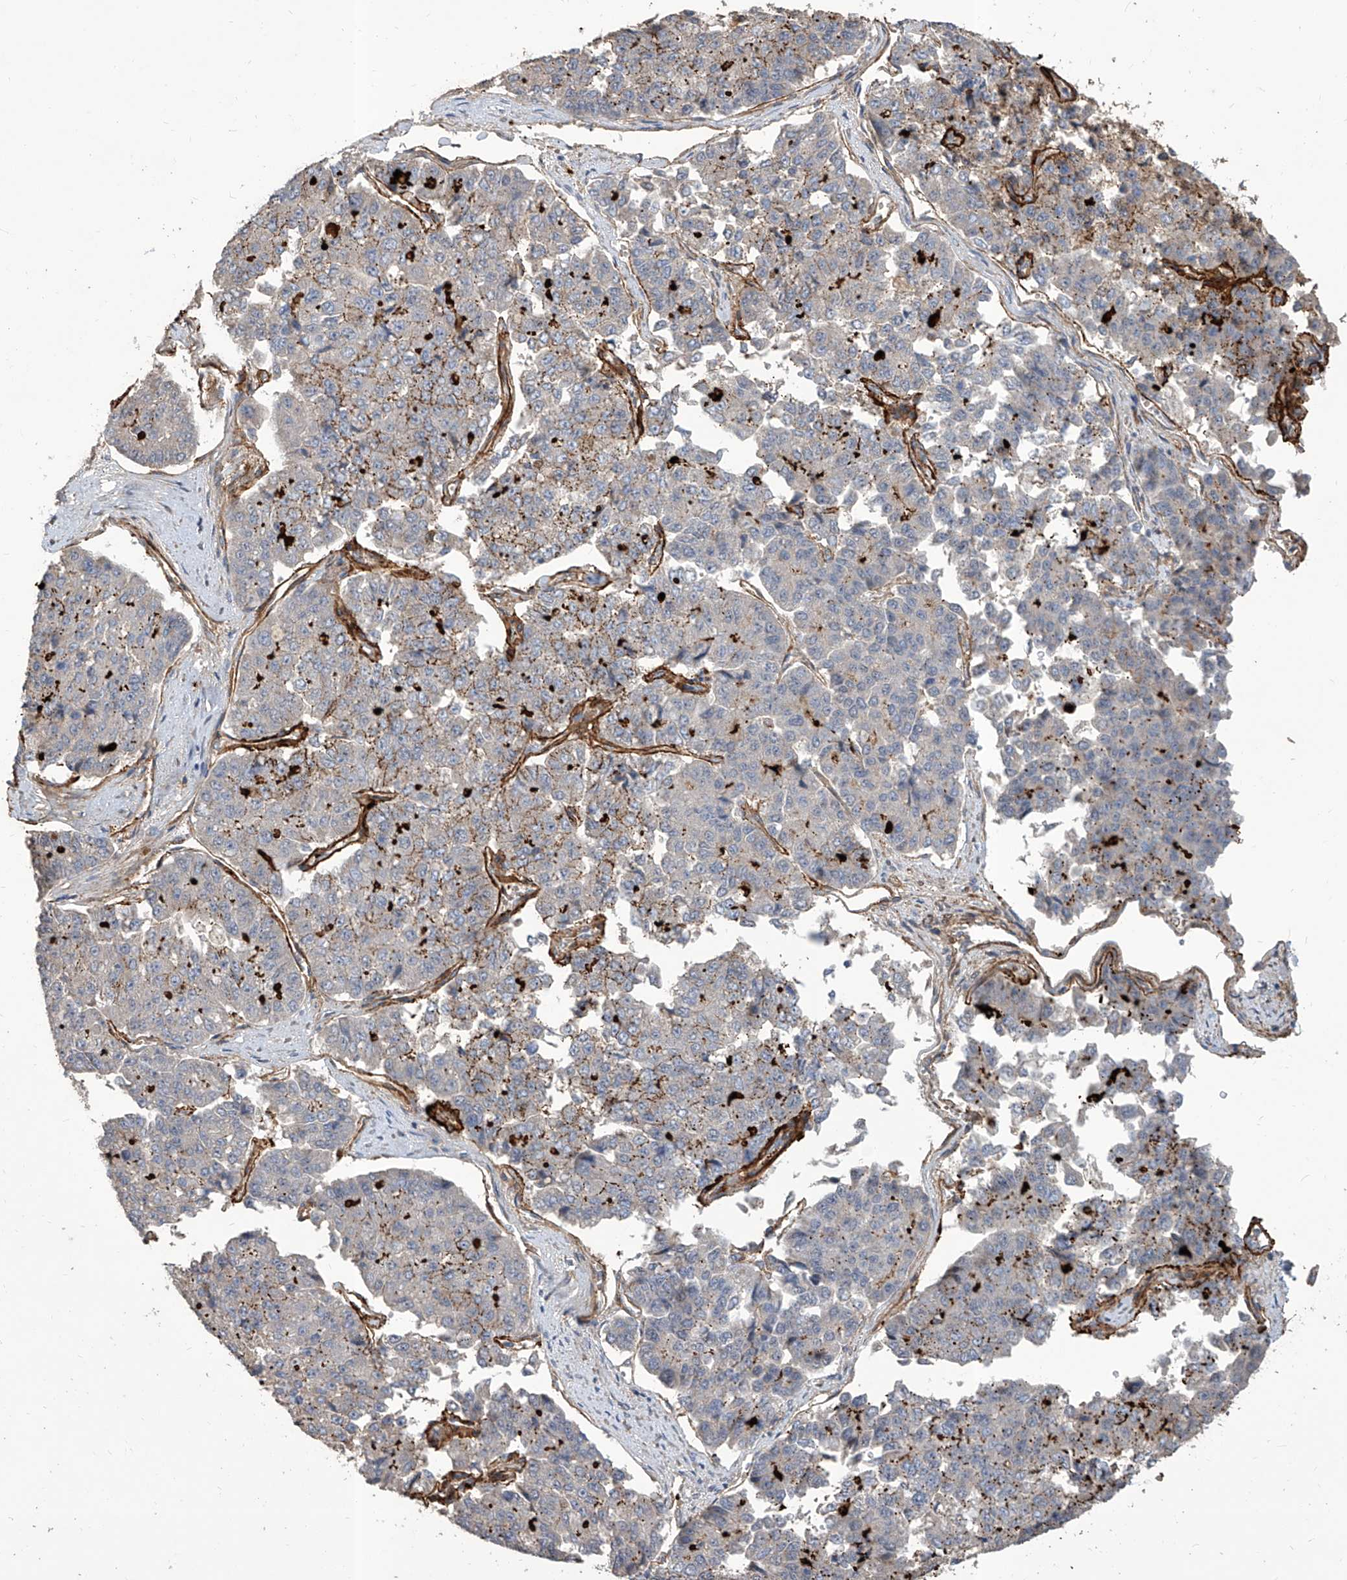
{"staining": {"intensity": "moderate", "quantity": "<25%", "location": "cytoplasmic/membranous,nuclear"}, "tissue": "pancreatic cancer", "cell_type": "Tumor cells", "image_type": "cancer", "snomed": [{"axis": "morphology", "description": "Adenocarcinoma, NOS"}, {"axis": "topography", "description": "Pancreas"}], "caption": "A brown stain shows moderate cytoplasmic/membranous and nuclear expression of a protein in human pancreatic cancer tumor cells.", "gene": "FAM83B", "patient": {"sex": "male", "age": 50}}